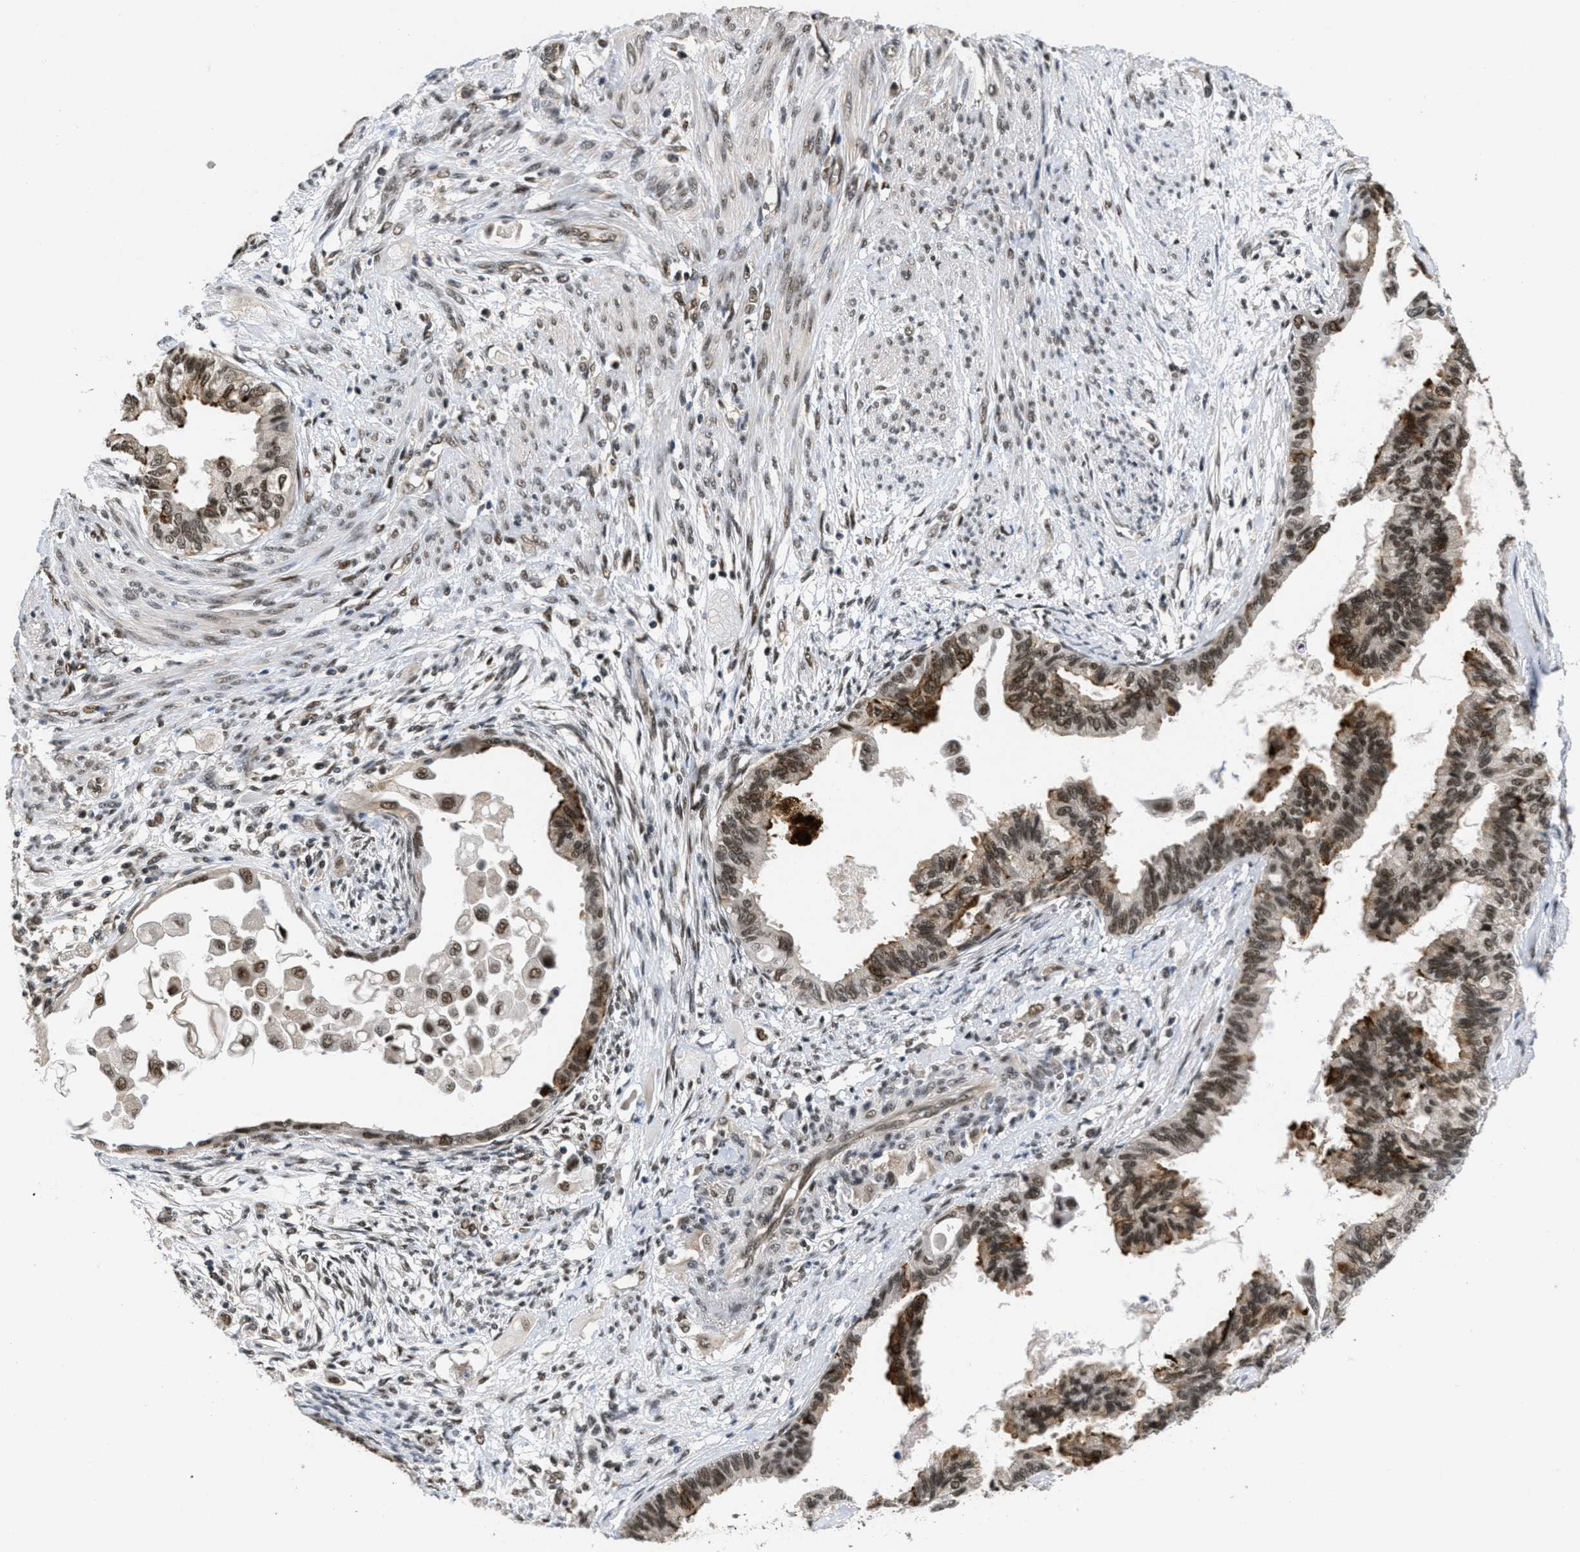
{"staining": {"intensity": "strong", "quantity": ">75%", "location": "cytoplasmic/membranous,nuclear"}, "tissue": "cervical cancer", "cell_type": "Tumor cells", "image_type": "cancer", "snomed": [{"axis": "morphology", "description": "Normal tissue, NOS"}, {"axis": "morphology", "description": "Adenocarcinoma, NOS"}, {"axis": "topography", "description": "Cervix"}, {"axis": "topography", "description": "Endometrium"}], "caption": "Immunohistochemistry of human adenocarcinoma (cervical) reveals high levels of strong cytoplasmic/membranous and nuclear staining in approximately >75% of tumor cells. (IHC, brightfield microscopy, high magnification).", "gene": "CUL4B", "patient": {"sex": "female", "age": 86}}